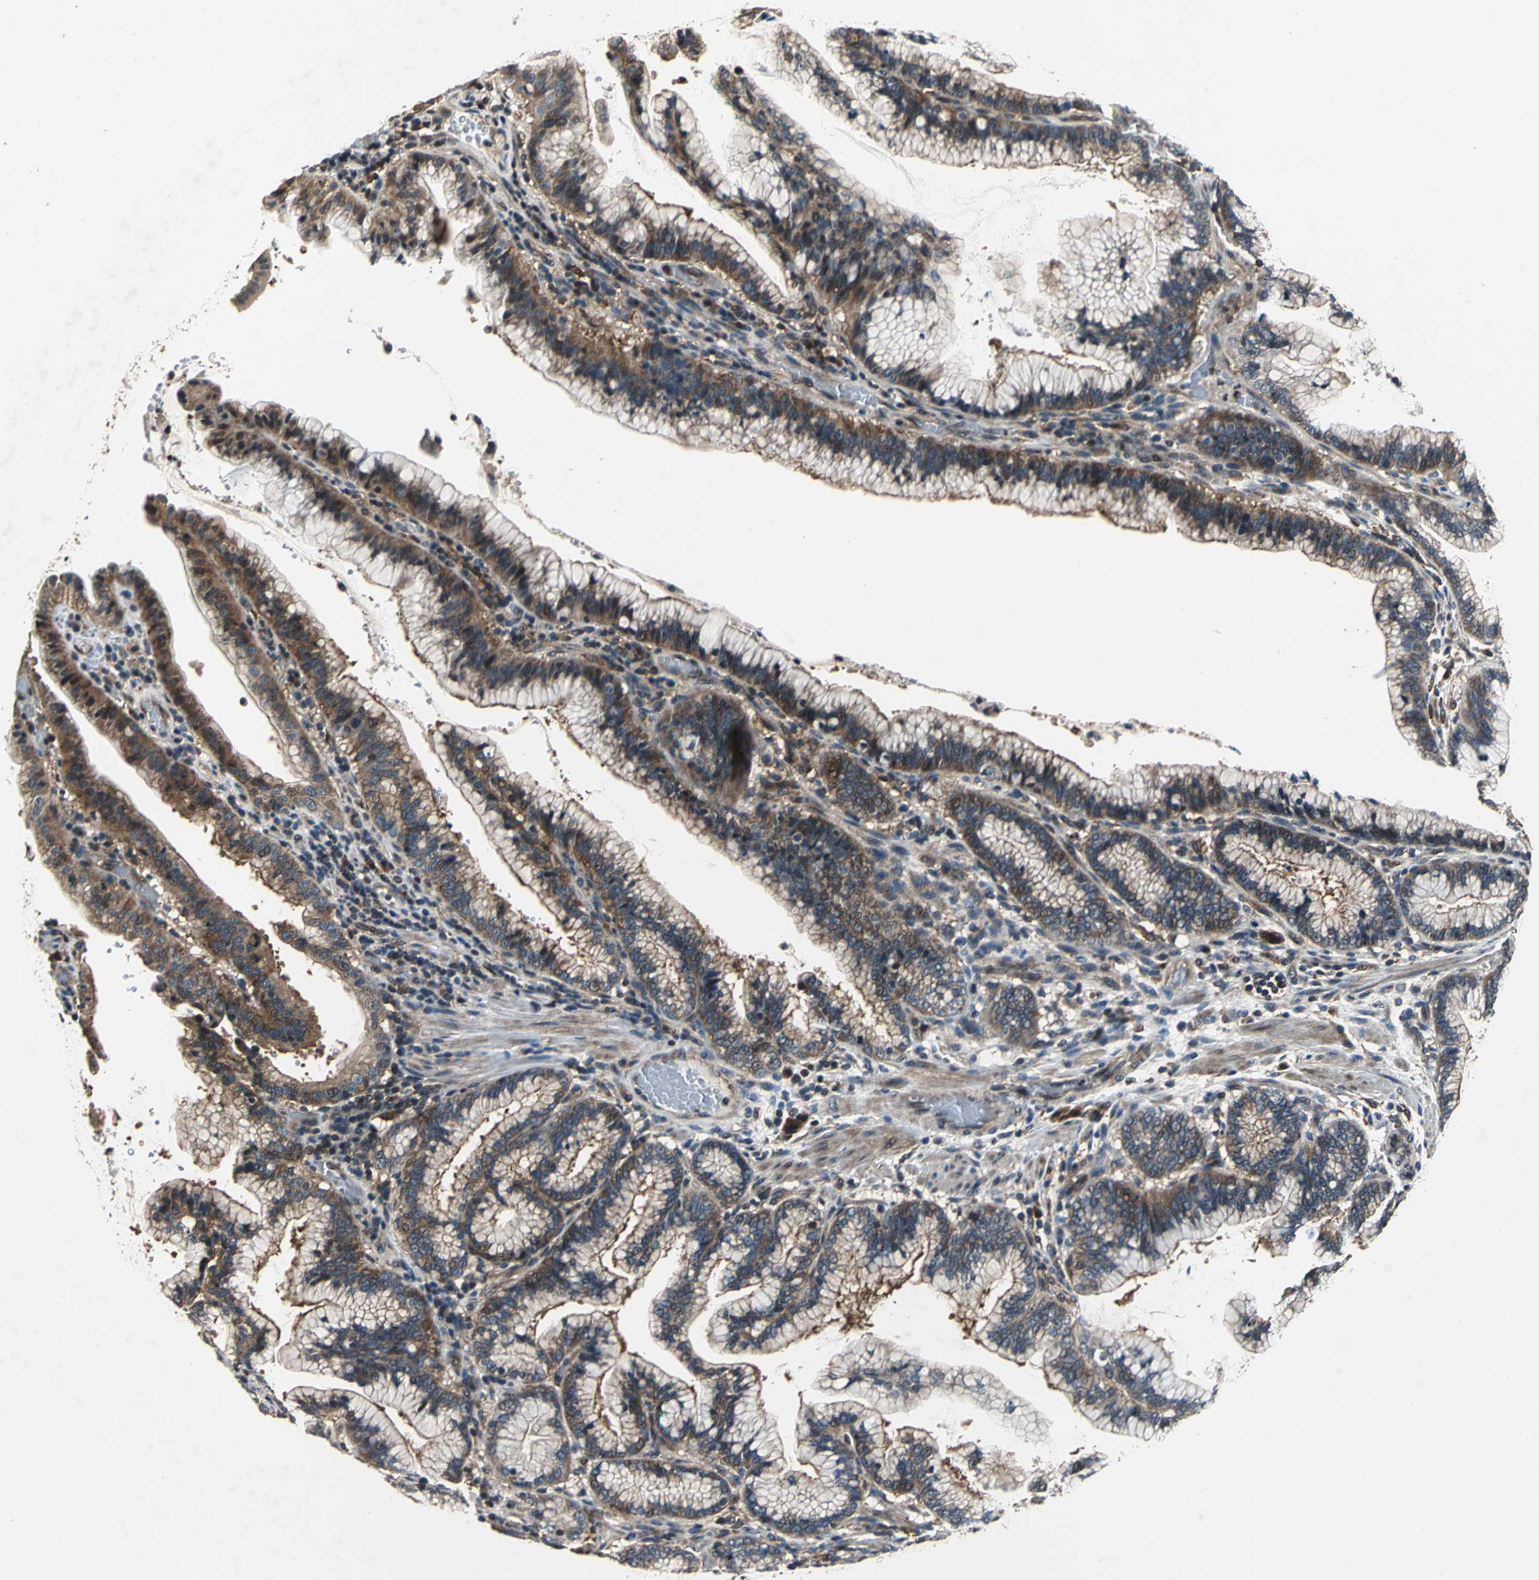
{"staining": {"intensity": "moderate", "quantity": ">75%", "location": "cytoplasmic/membranous"}, "tissue": "pancreatic cancer", "cell_type": "Tumor cells", "image_type": "cancer", "snomed": [{"axis": "morphology", "description": "Adenocarcinoma, NOS"}, {"axis": "topography", "description": "Pancreas"}], "caption": "Immunohistochemistry (IHC) photomicrograph of neoplastic tissue: human pancreatic cancer (adenocarcinoma) stained using immunohistochemistry (IHC) demonstrates medium levels of moderate protein expression localized specifically in the cytoplasmic/membranous of tumor cells, appearing as a cytoplasmic/membranous brown color.", "gene": "EIF2B2", "patient": {"sex": "female", "age": 64}}